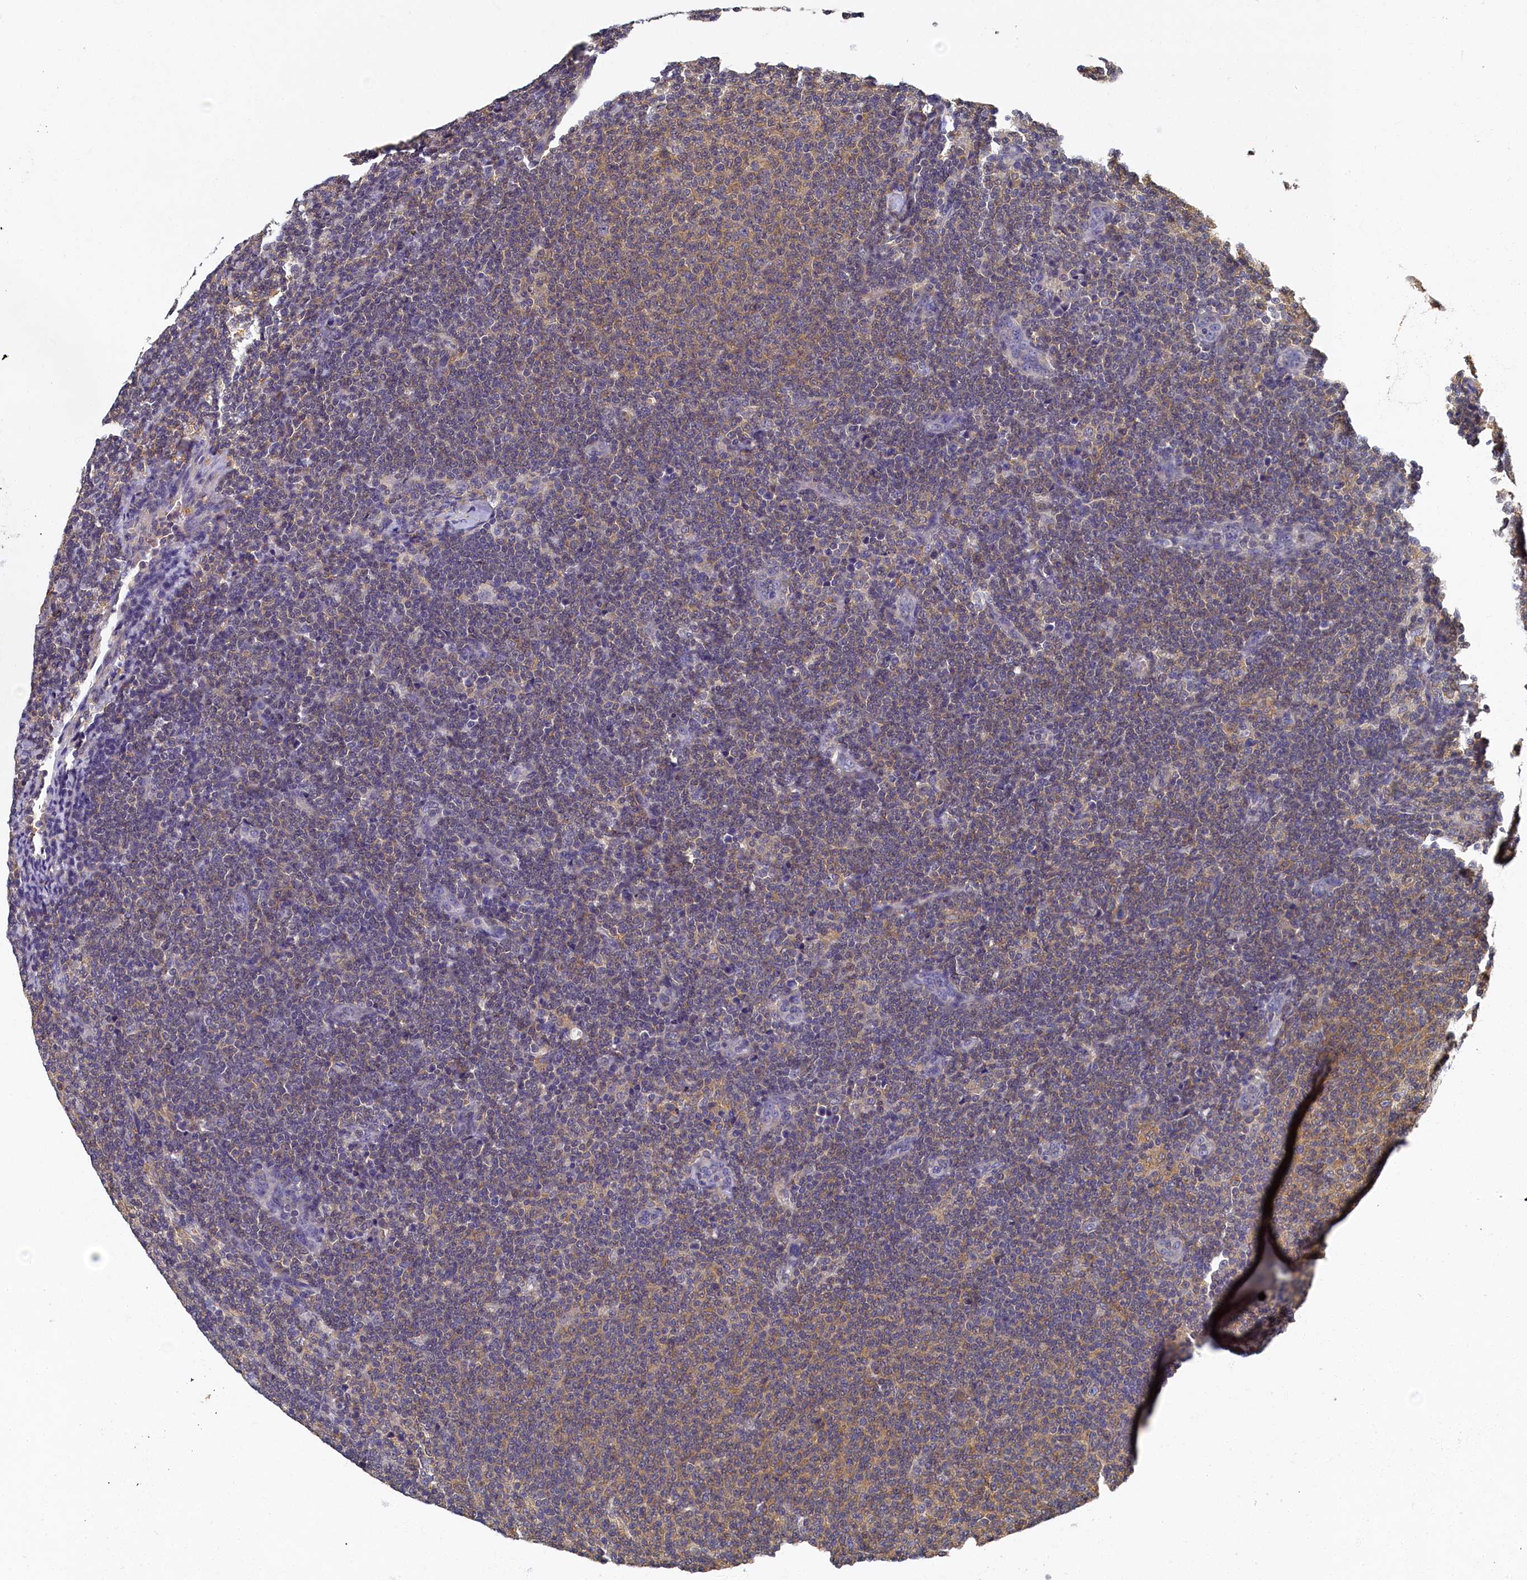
{"staining": {"intensity": "weak", "quantity": "<25%", "location": "cytoplasmic/membranous"}, "tissue": "lymphoma", "cell_type": "Tumor cells", "image_type": "cancer", "snomed": [{"axis": "morphology", "description": "Malignant lymphoma, non-Hodgkin's type, Low grade"}, {"axis": "topography", "description": "Lymph node"}], "caption": "Malignant lymphoma, non-Hodgkin's type (low-grade) stained for a protein using immunohistochemistry demonstrates no expression tumor cells.", "gene": "TBCB", "patient": {"sex": "male", "age": 66}}